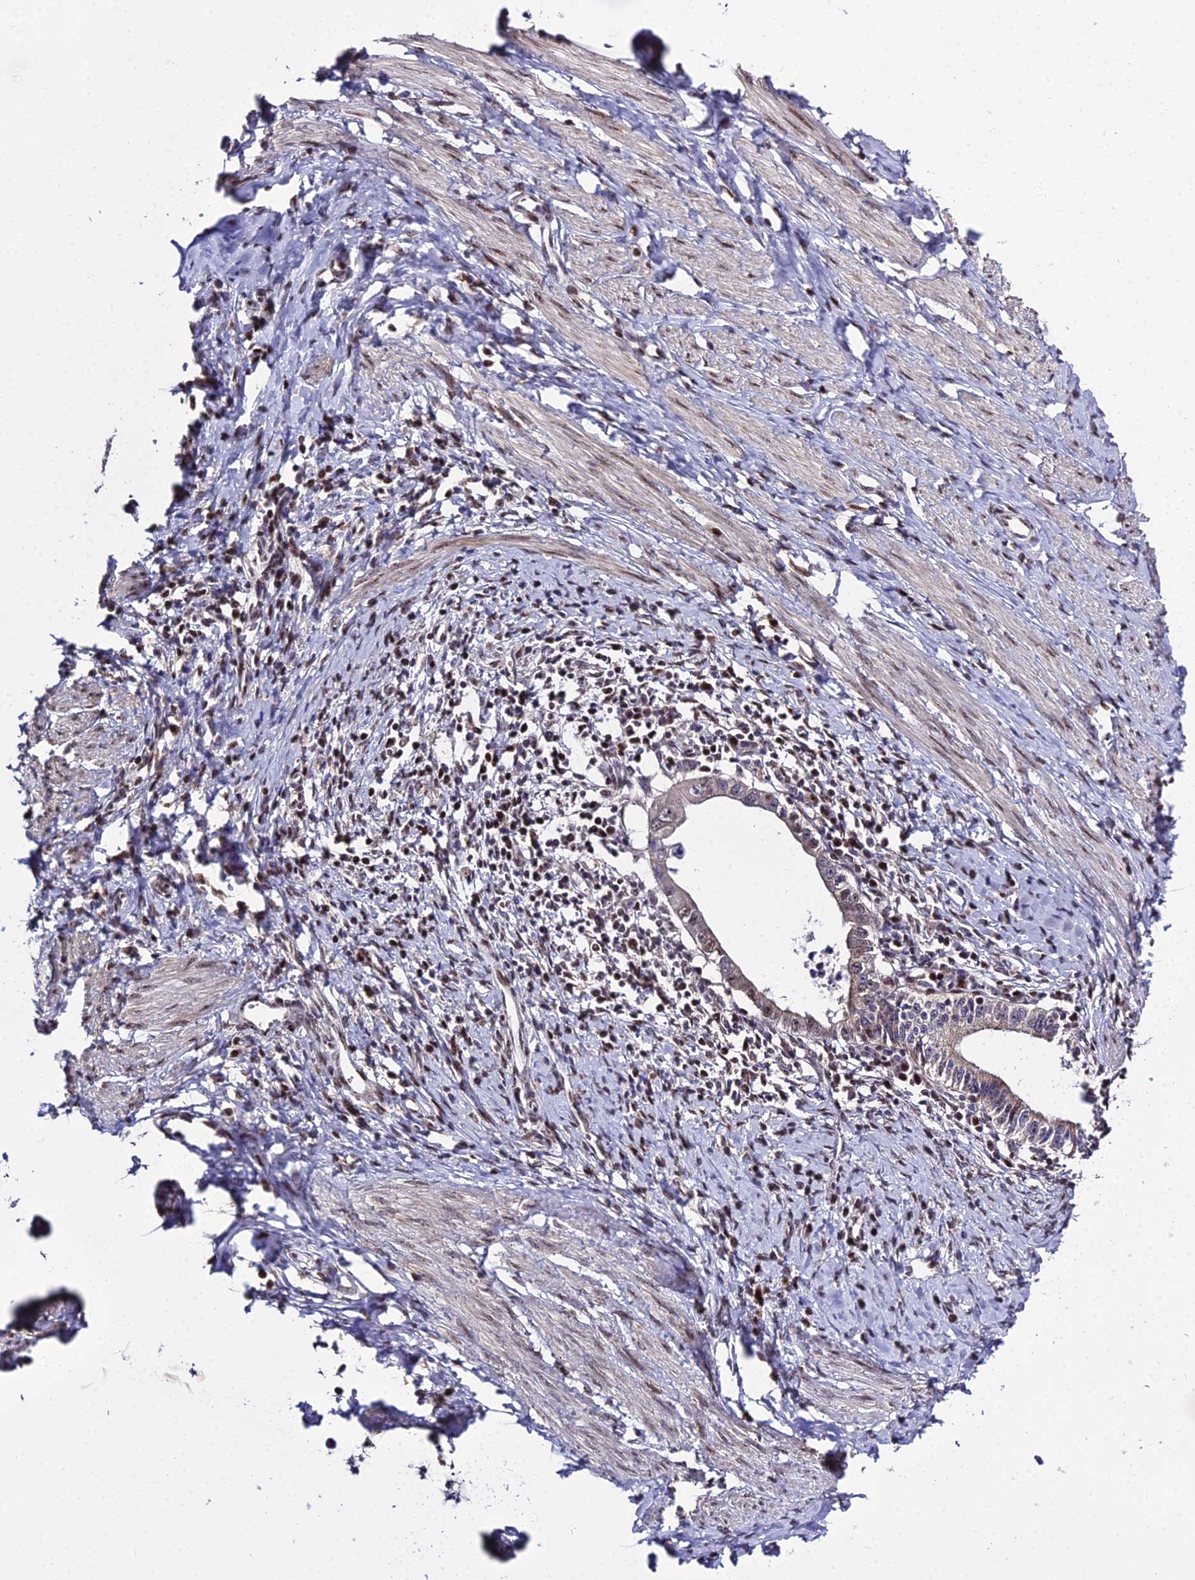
{"staining": {"intensity": "negative", "quantity": "none", "location": "none"}, "tissue": "cervical cancer", "cell_type": "Tumor cells", "image_type": "cancer", "snomed": [{"axis": "morphology", "description": "Adenocarcinoma, NOS"}, {"axis": "topography", "description": "Cervix"}], "caption": "Cervical cancer was stained to show a protein in brown. There is no significant staining in tumor cells.", "gene": "ARL2", "patient": {"sex": "female", "age": 36}}